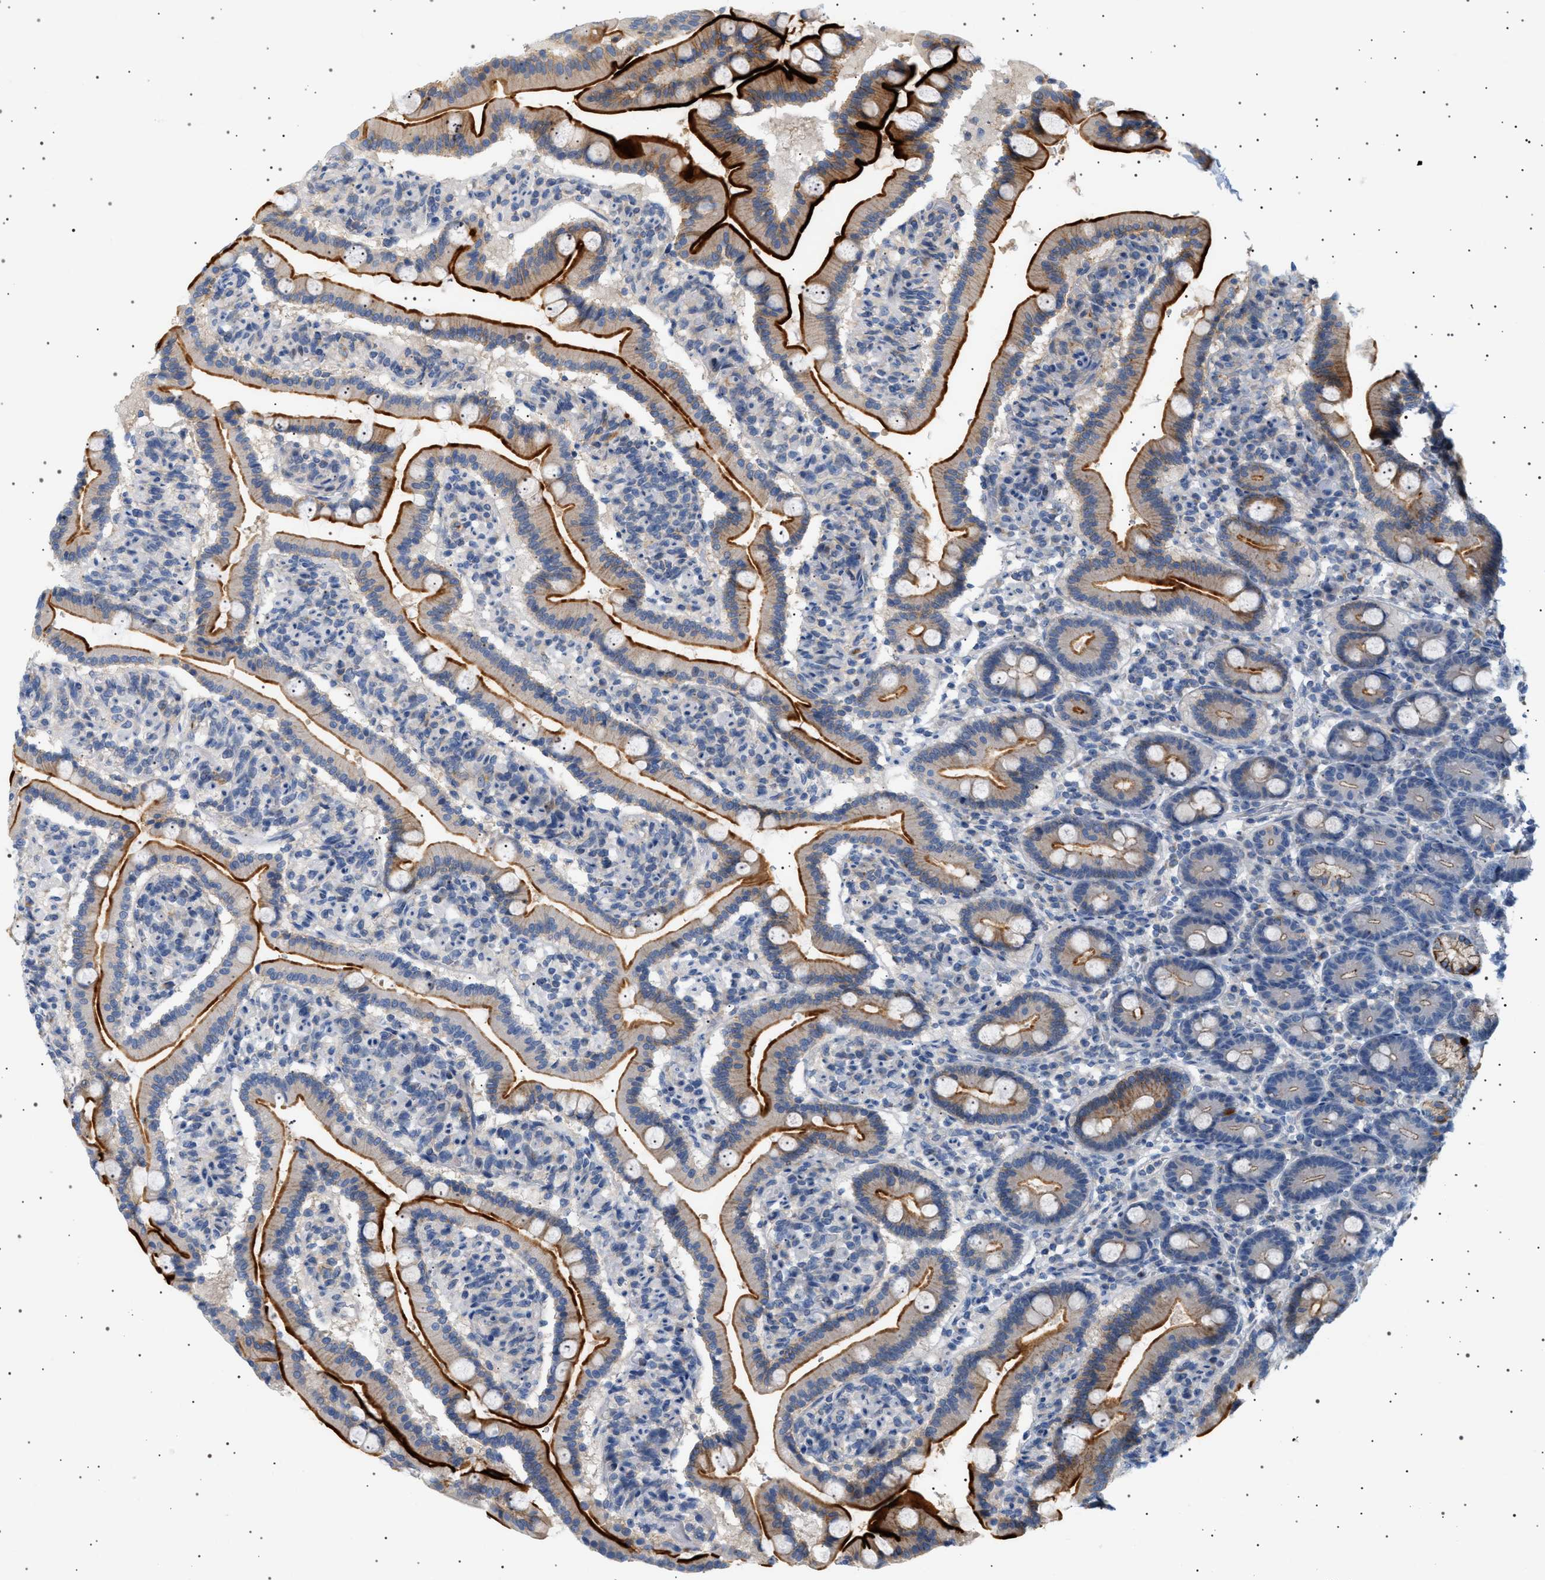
{"staining": {"intensity": "strong", "quantity": "25%-75%", "location": "cytoplasmic/membranous"}, "tissue": "duodenum", "cell_type": "Glandular cells", "image_type": "normal", "snomed": [{"axis": "morphology", "description": "Normal tissue, NOS"}, {"axis": "topography", "description": "Duodenum"}], "caption": "IHC staining of benign duodenum, which exhibits high levels of strong cytoplasmic/membranous positivity in approximately 25%-75% of glandular cells indicating strong cytoplasmic/membranous protein expression. The staining was performed using DAB (3,3'-diaminobenzidine) (brown) for protein detection and nuclei were counterstained in hematoxylin (blue).", "gene": "ADCY10", "patient": {"sex": "male", "age": 54}}